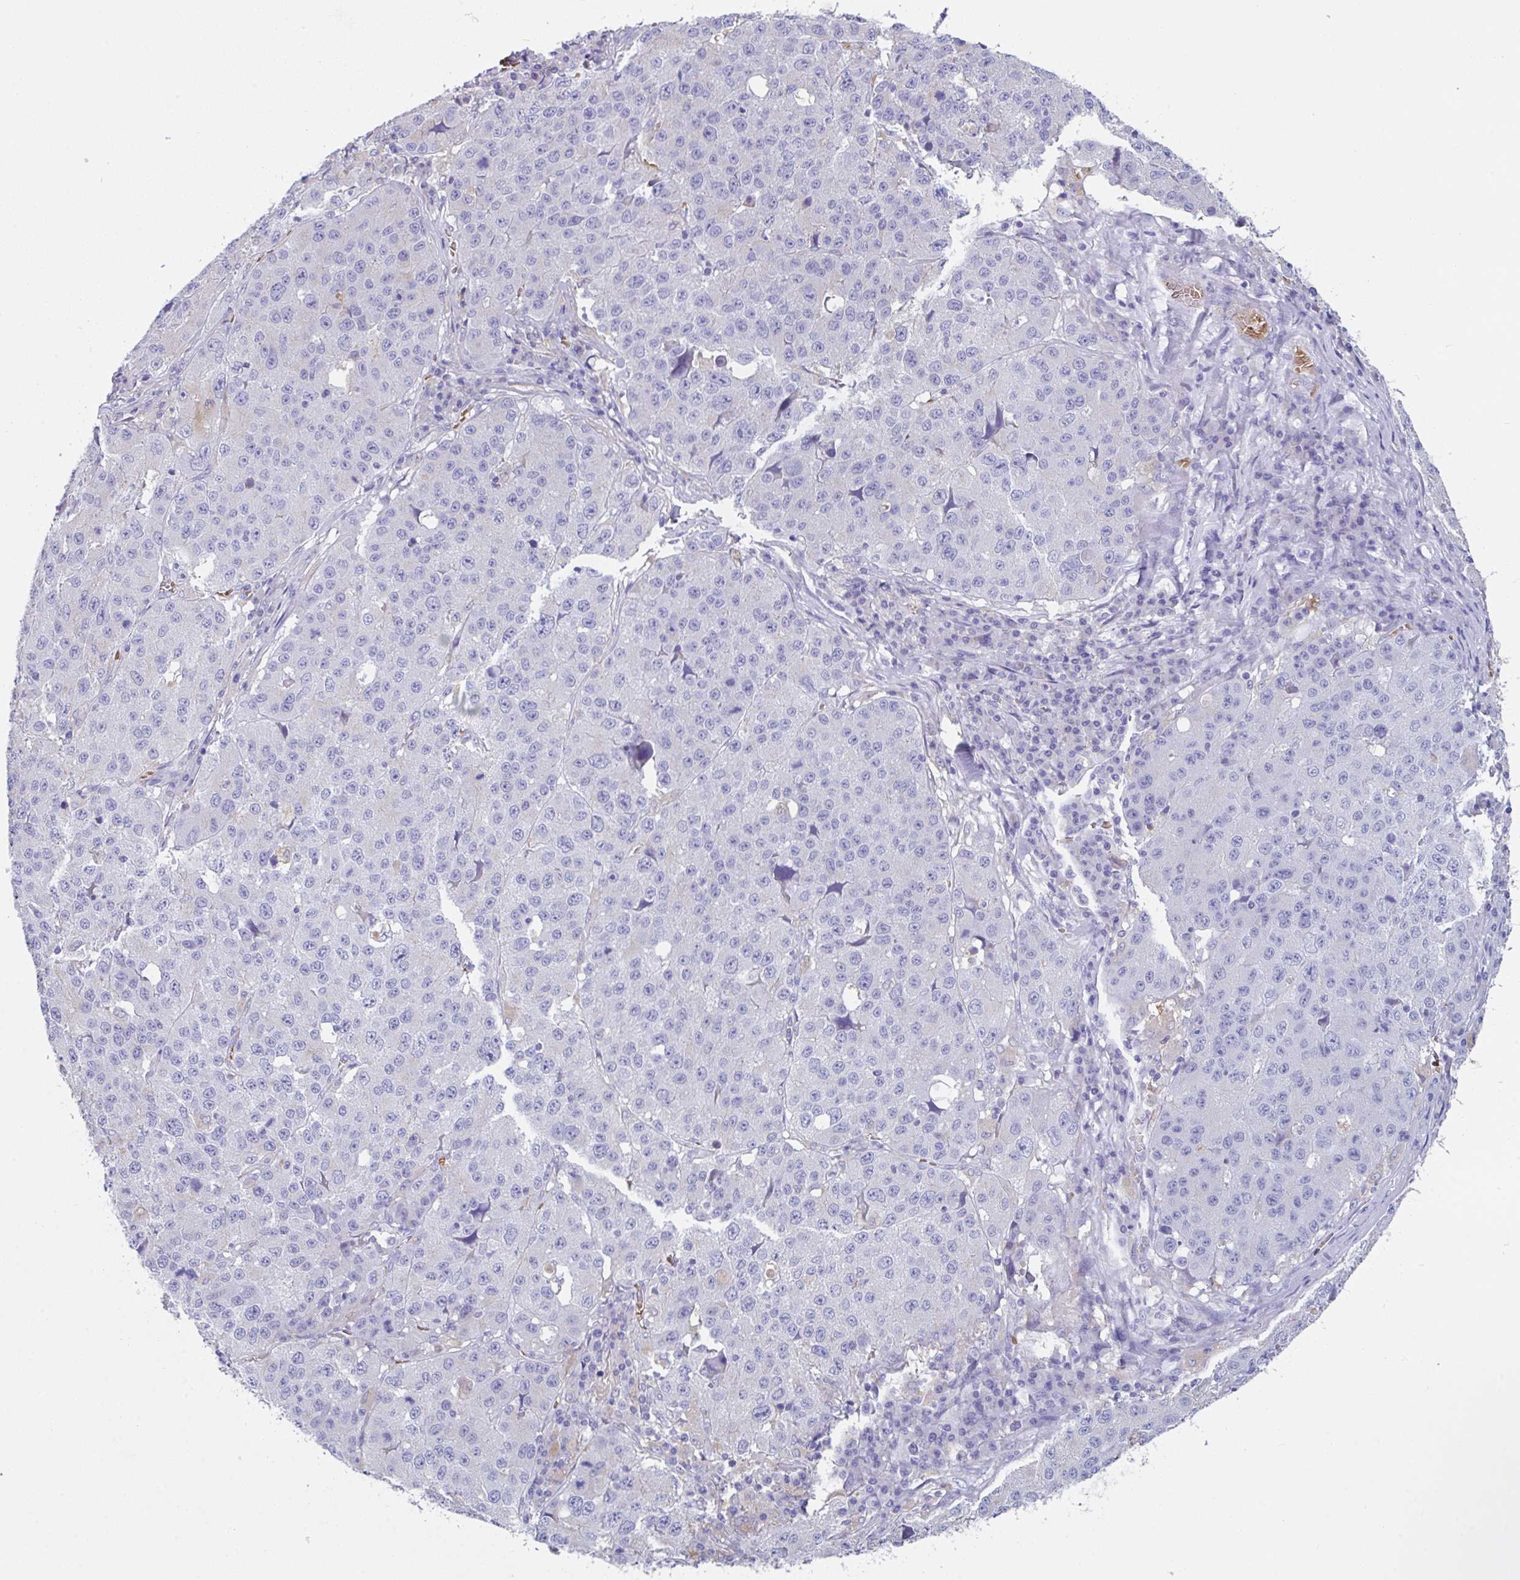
{"staining": {"intensity": "negative", "quantity": "none", "location": "none"}, "tissue": "stomach cancer", "cell_type": "Tumor cells", "image_type": "cancer", "snomed": [{"axis": "morphology", "description": "Adenocarcinoma, NOS"}, {"axis": "topography", "description": "Stomach"}], "caption": "Immunohistochemistry of human stomach cancer (adenocarcinoma) exhibits no expression in tumor cells. (DAB IHC with hematoxylin counter stain).", "gene": "TFAP2C", "patient": {"sex": "male", "age": 71}}